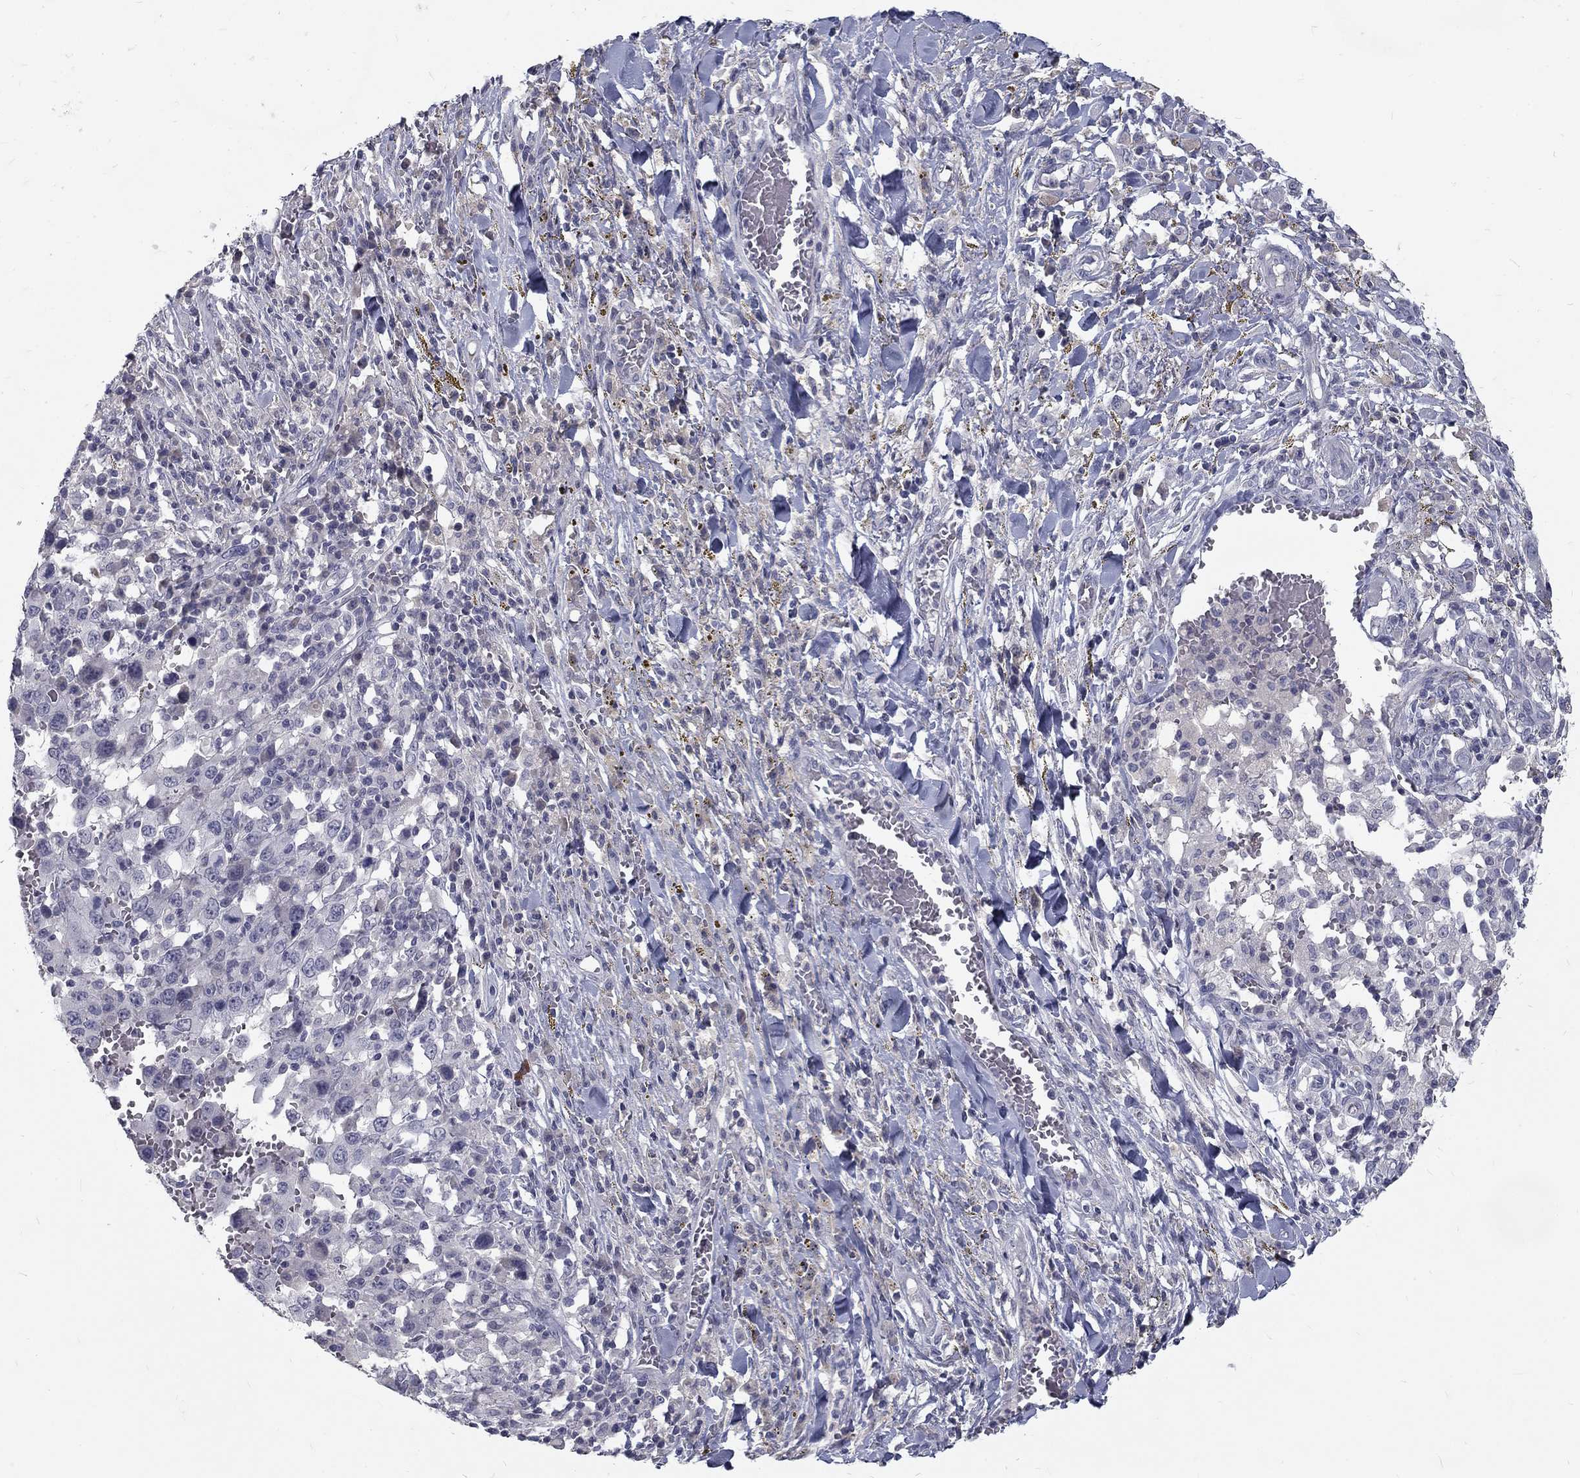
{"staining": {"intensity": "negative", "quantity": "none", "location": "none"}, "tissue": "melanoma", "cell_type": "Tumor cells", "image_type": "cancer", "snomed": [{"axis": "morphology", "description": "Malignant melanoma, NOS"}, {"axis": "topography", "description": "Skin"}], "caption": "IHC image of malignant melanoma stained for a protein (brown), which demonstrates no staining in tumor cells. (DAB (3,3'-diaminobenzidine) immunohistochemistry (IHC) visualized using brightfield microscopy, high magnification).", "gene": "NOS1", "patient": {"sex": "female", "age": 91}}